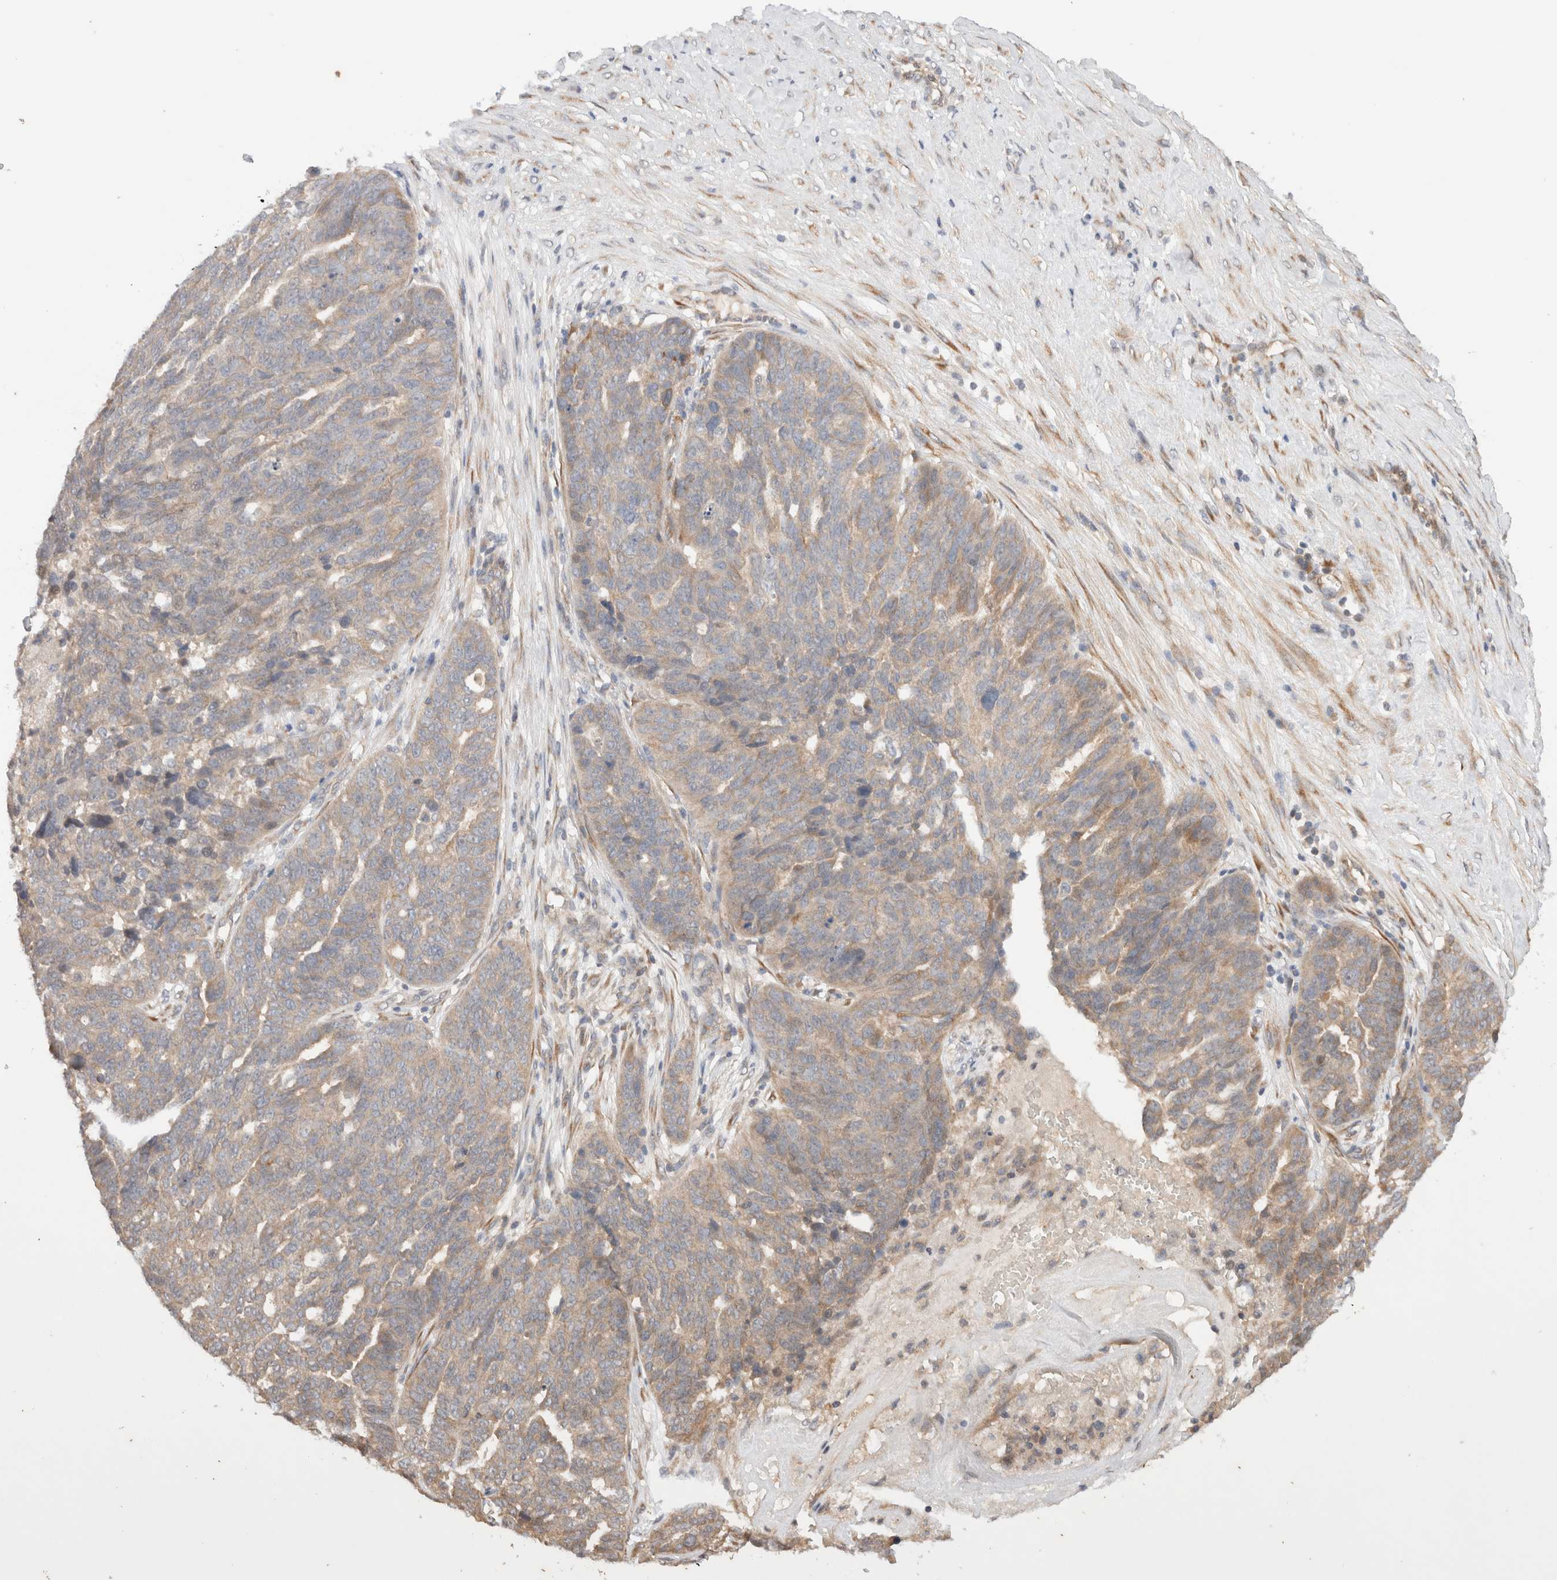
{"staining": {"intensity": "weak", "quantity": "25%-75%", "location": "cytoplasmic/membranous"}, "tissue": "ovarian cancer", "cell_type": "Tumor cells", "image_type": "cancer", "snomed": [{"axis": "morphology", "description": "Cystadenocarcinoma, serous, NOS"}, {"axis": "topography", "description": "Ovary"}], "caption": "Ovarian cancer (serous cystadenocarcinoma) was stained to show a protein in brown. There is low levels of weak cytoplasmic/membranous positivity in approximately 25%-75% of tumor cells.", "gene": "KLHL20", "patient": {"sex": "female", "age": 59}}